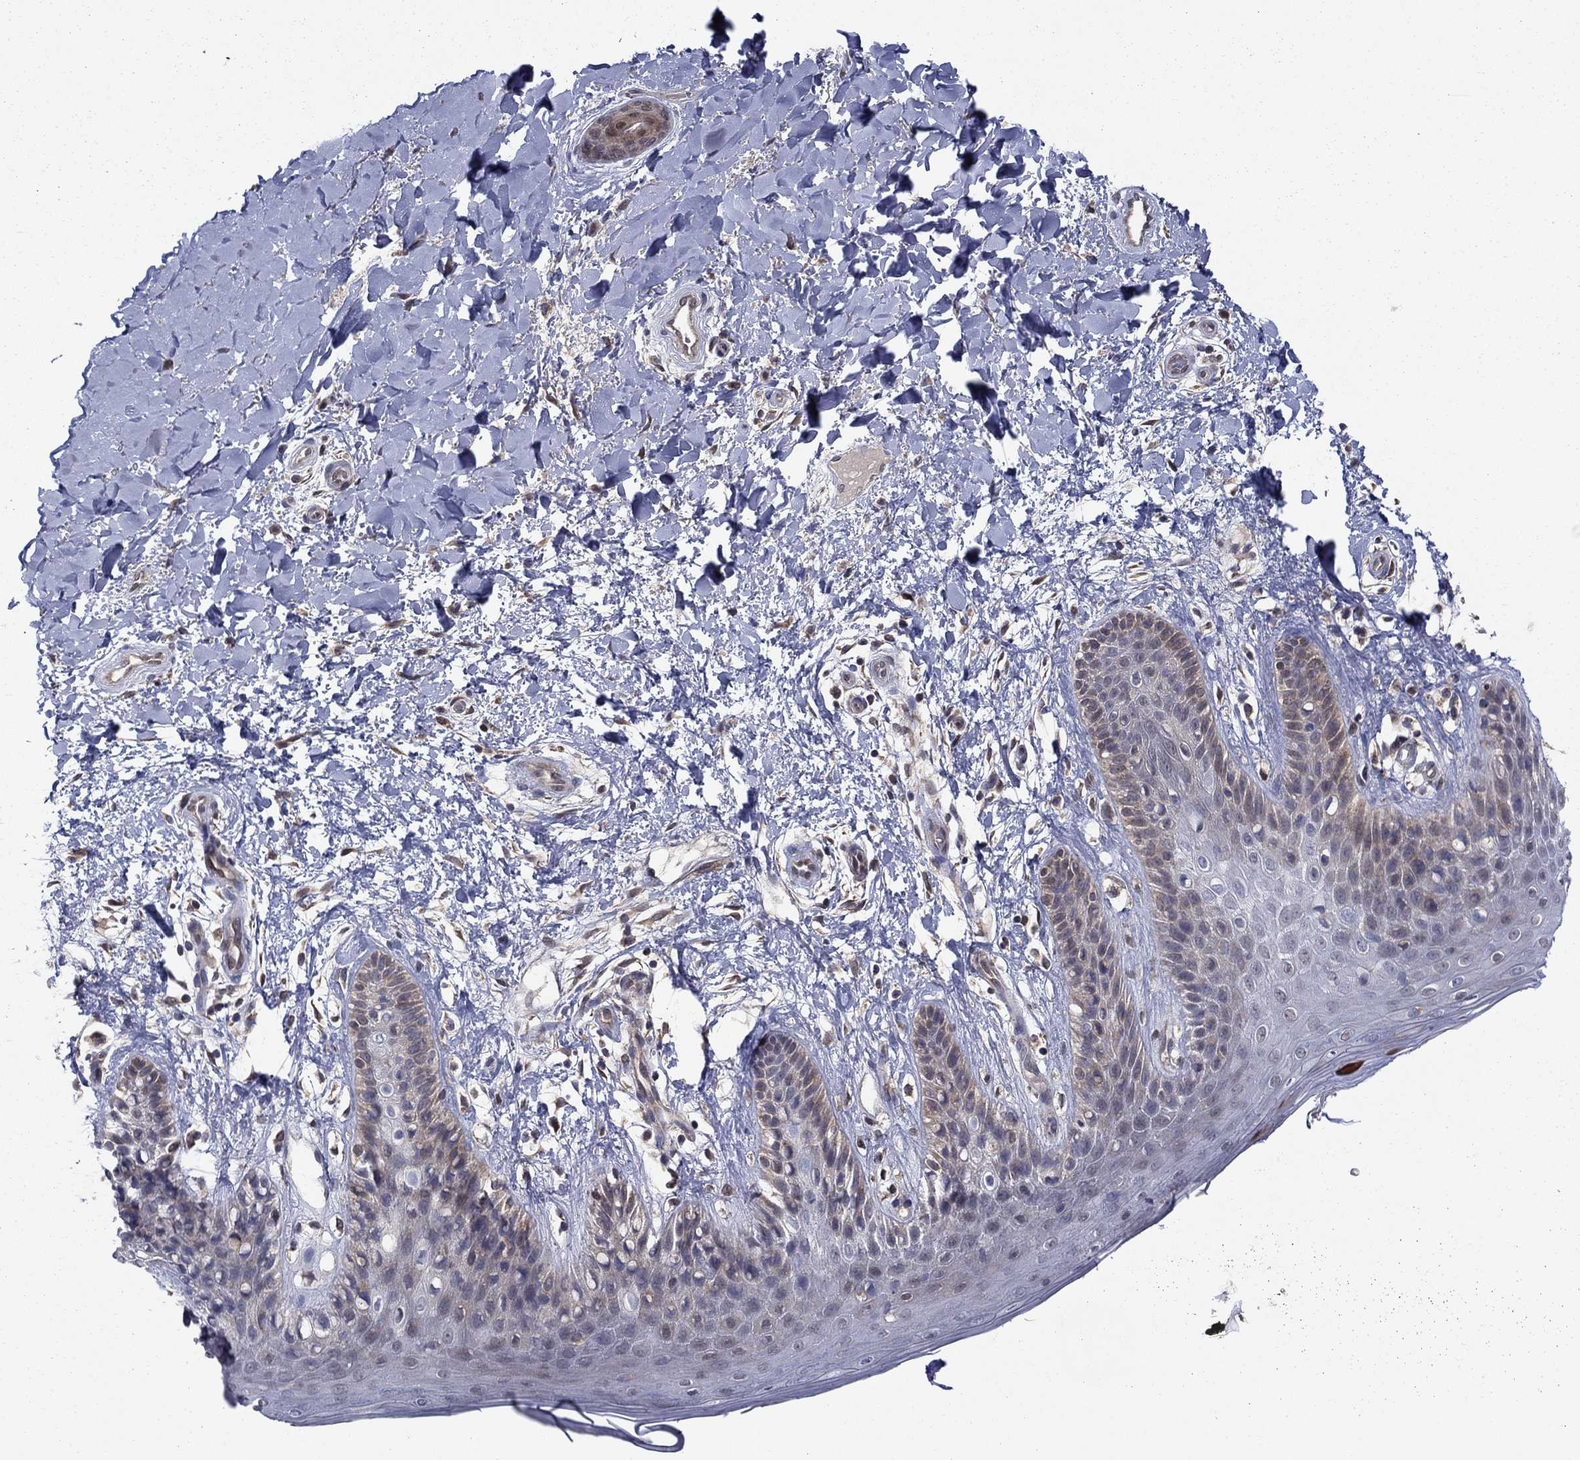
{"staining": {"intensity": "weak", "quantity": "25%-75%", "location": "cytoplasmic/membranous"}, "tissue": "skin", "cell_type": "Epidermal cells", "image_type": "normal", "snomed": [{"axis": "morphology", "description": "Normal tissue, NOS"}, {"axis": "topography", "description": "Anal"}], "caption": "DAB immunohistochemical staining of normal skin exhibits weak cytoplasmic/membranous protein positivity in about 25%-75% of epidermal cells.", "gene": "GRHPR", "patient": {"sex": "male", "age": 36}}